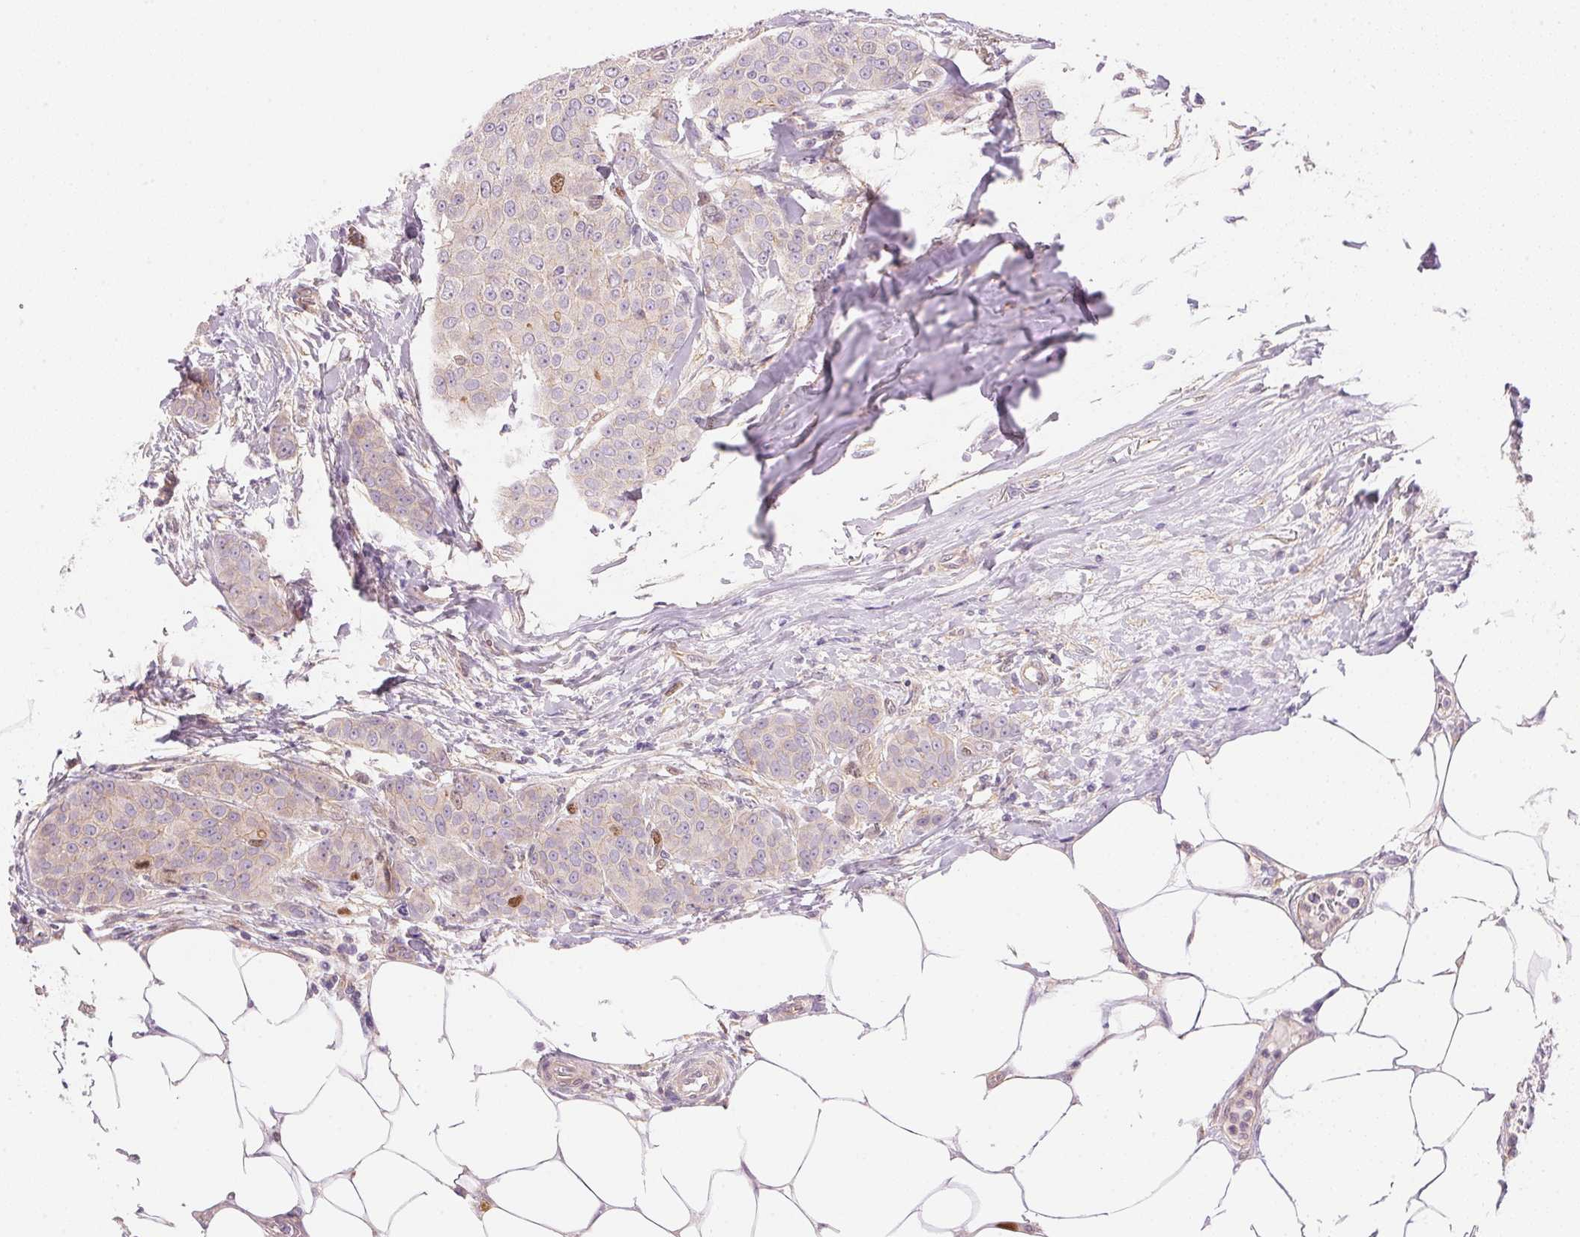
{"staining": {"intensity": "weak", "quantity": "<25%", "location": "cytoplasmic/membranous"}, "tissue": "breast cancer", "cell_type": "Tumor cells", "image_type": "cancer", "snomed": [{"axis": "morphology", "description": "Duct carcinoma"}, {"axis": "topography", "description": "Breast"}], "caption": "Immunohistochemistry of invasive ductal carcinoma (breast) displays no staining in tumor cells.", "gene": "SMTN", "patient": {"sex": "female", "age": 91}}